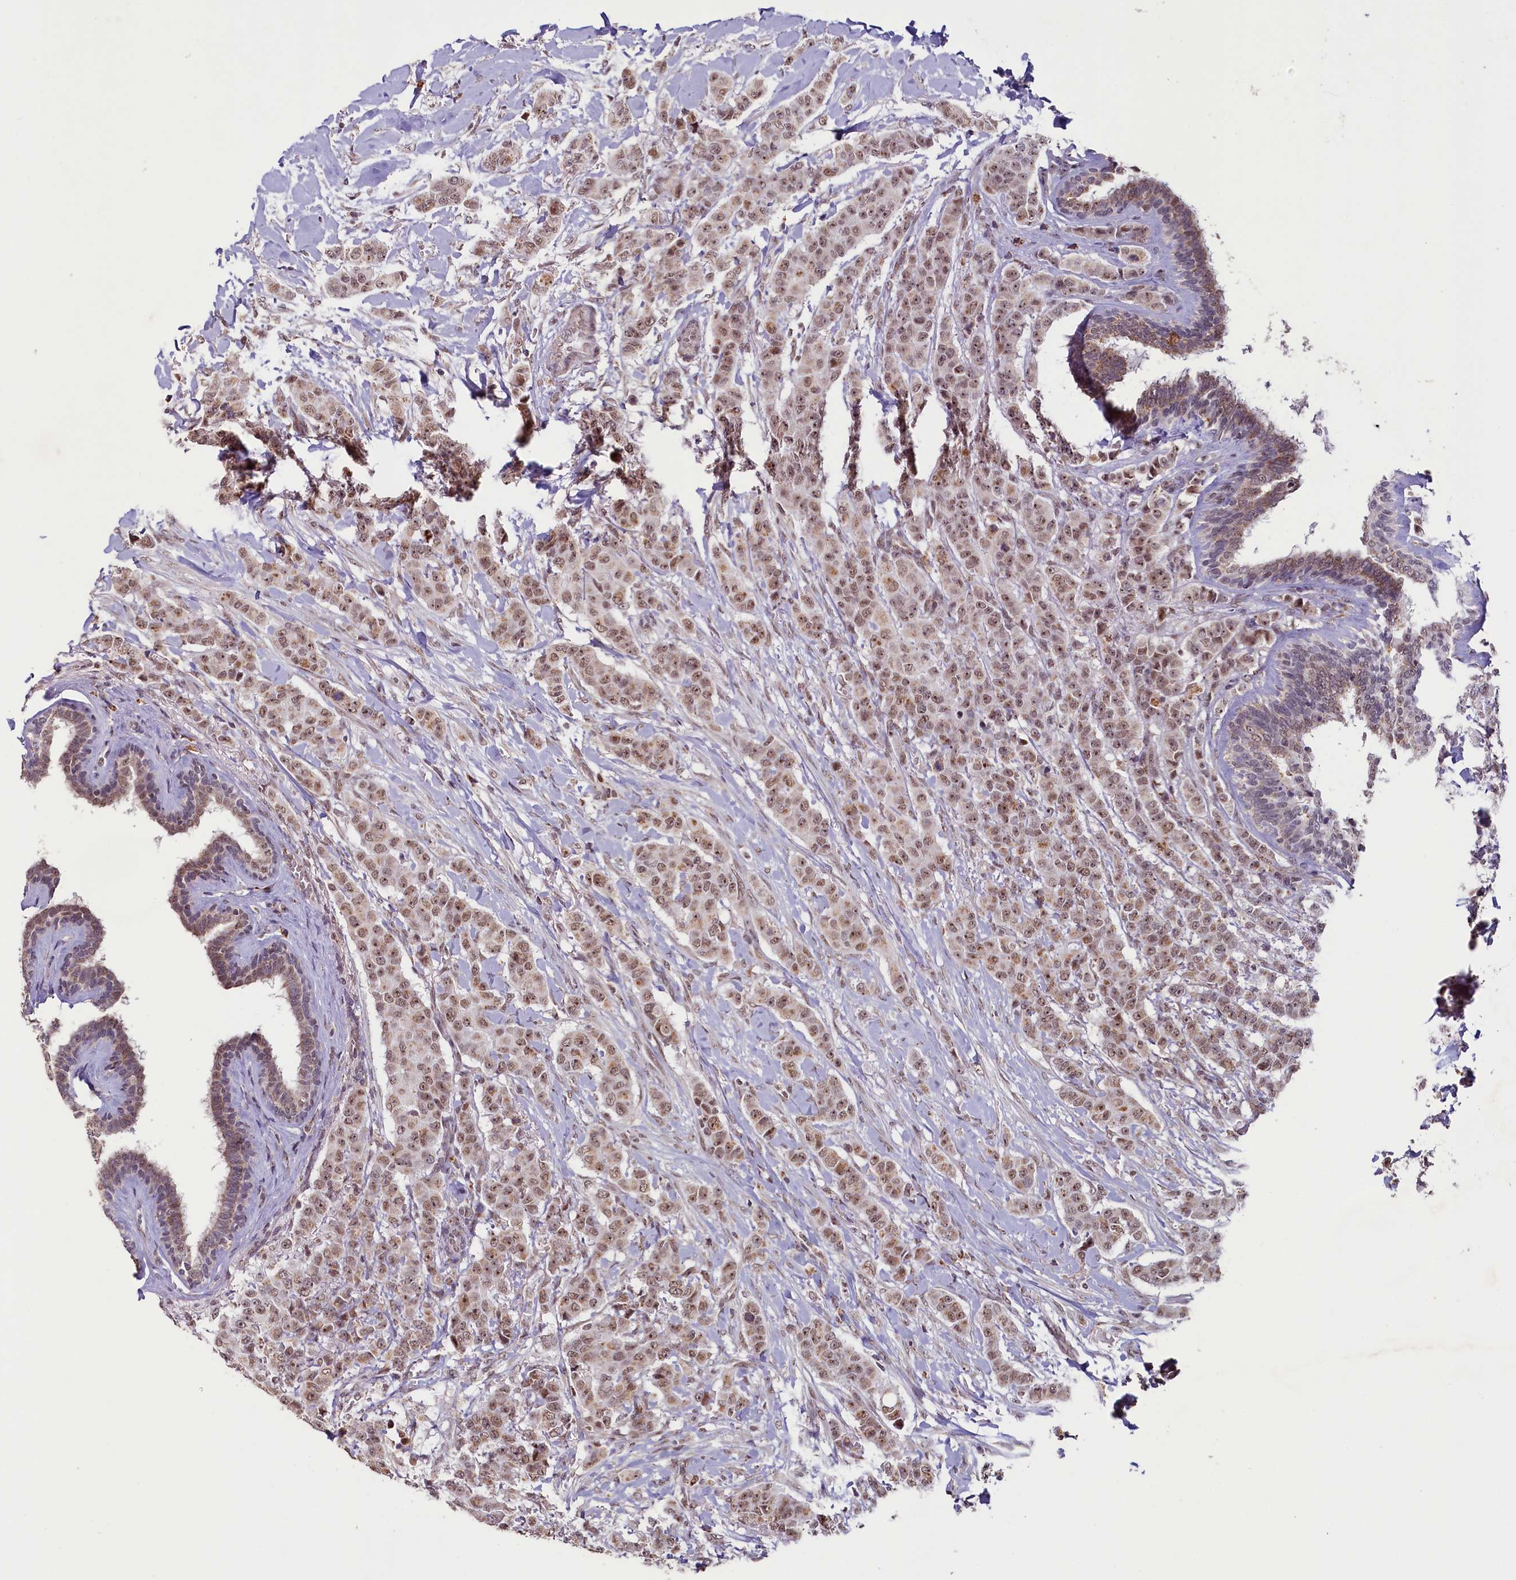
{"staining": {"intensity": "moderate", "quantity": ">75%", "location": "nuclear"}, "tissue": "breast cancer", "cell_type": "Tumor cells", "image_type": "cancer", "snomed": [{"axis": "morphology", "description": "Duct carcinoma"}, {"axis": "topography", "description": "Breast"}], "caption": "Human breast cancer (intraductal carcinoma) stained for a protein (brown) exhibits moderate nuclear positive expression in about >75% of tumor cells.", "gene": "PDE6D", "patient": {"sex": "female", "age": 40}}